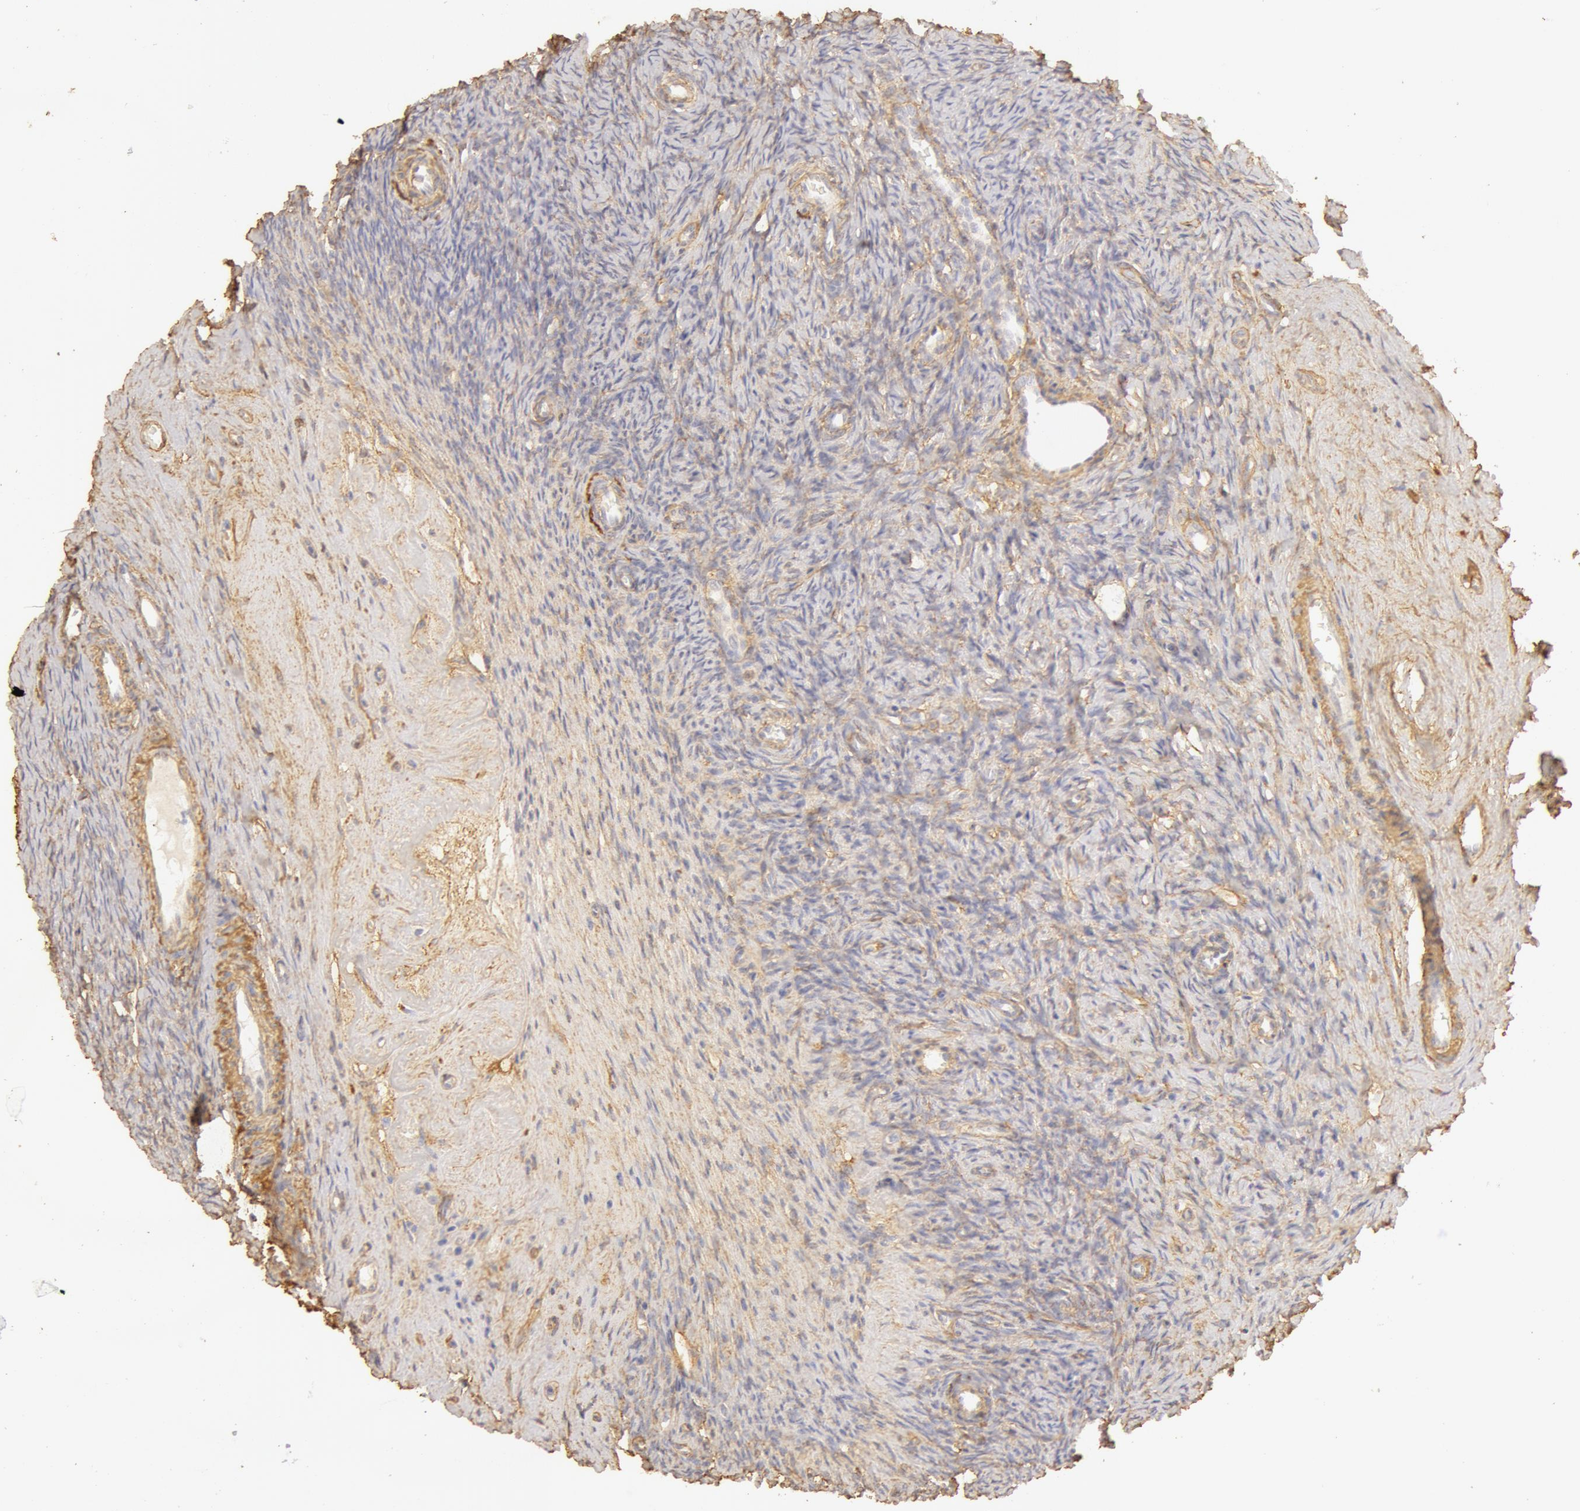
{"staining": {"intensity": "weak", "quantity": "25%-75%", "location": "cytoplasmic/membranous"}, "tissue": "ovary", "cell_type": "Ovarian stroma cells", "image_type": "normal", "snomed": [{"axis": "morphology", "description": "Normal tissue, NOS"}, {"axis": "topography", "description": "Ovary"}], "caption": "Immunohistochemical staining of unremarkable human ovary exhibits 25%-75% levels of weak cytoplasmic/membranous protein positivity in about 25%-75% of ovarian stroma cells. (DAB IHC with brightfield microscopy, high magnification).", "gene": "COL4A1", "patient": {"sex": "female", "age": 32}}